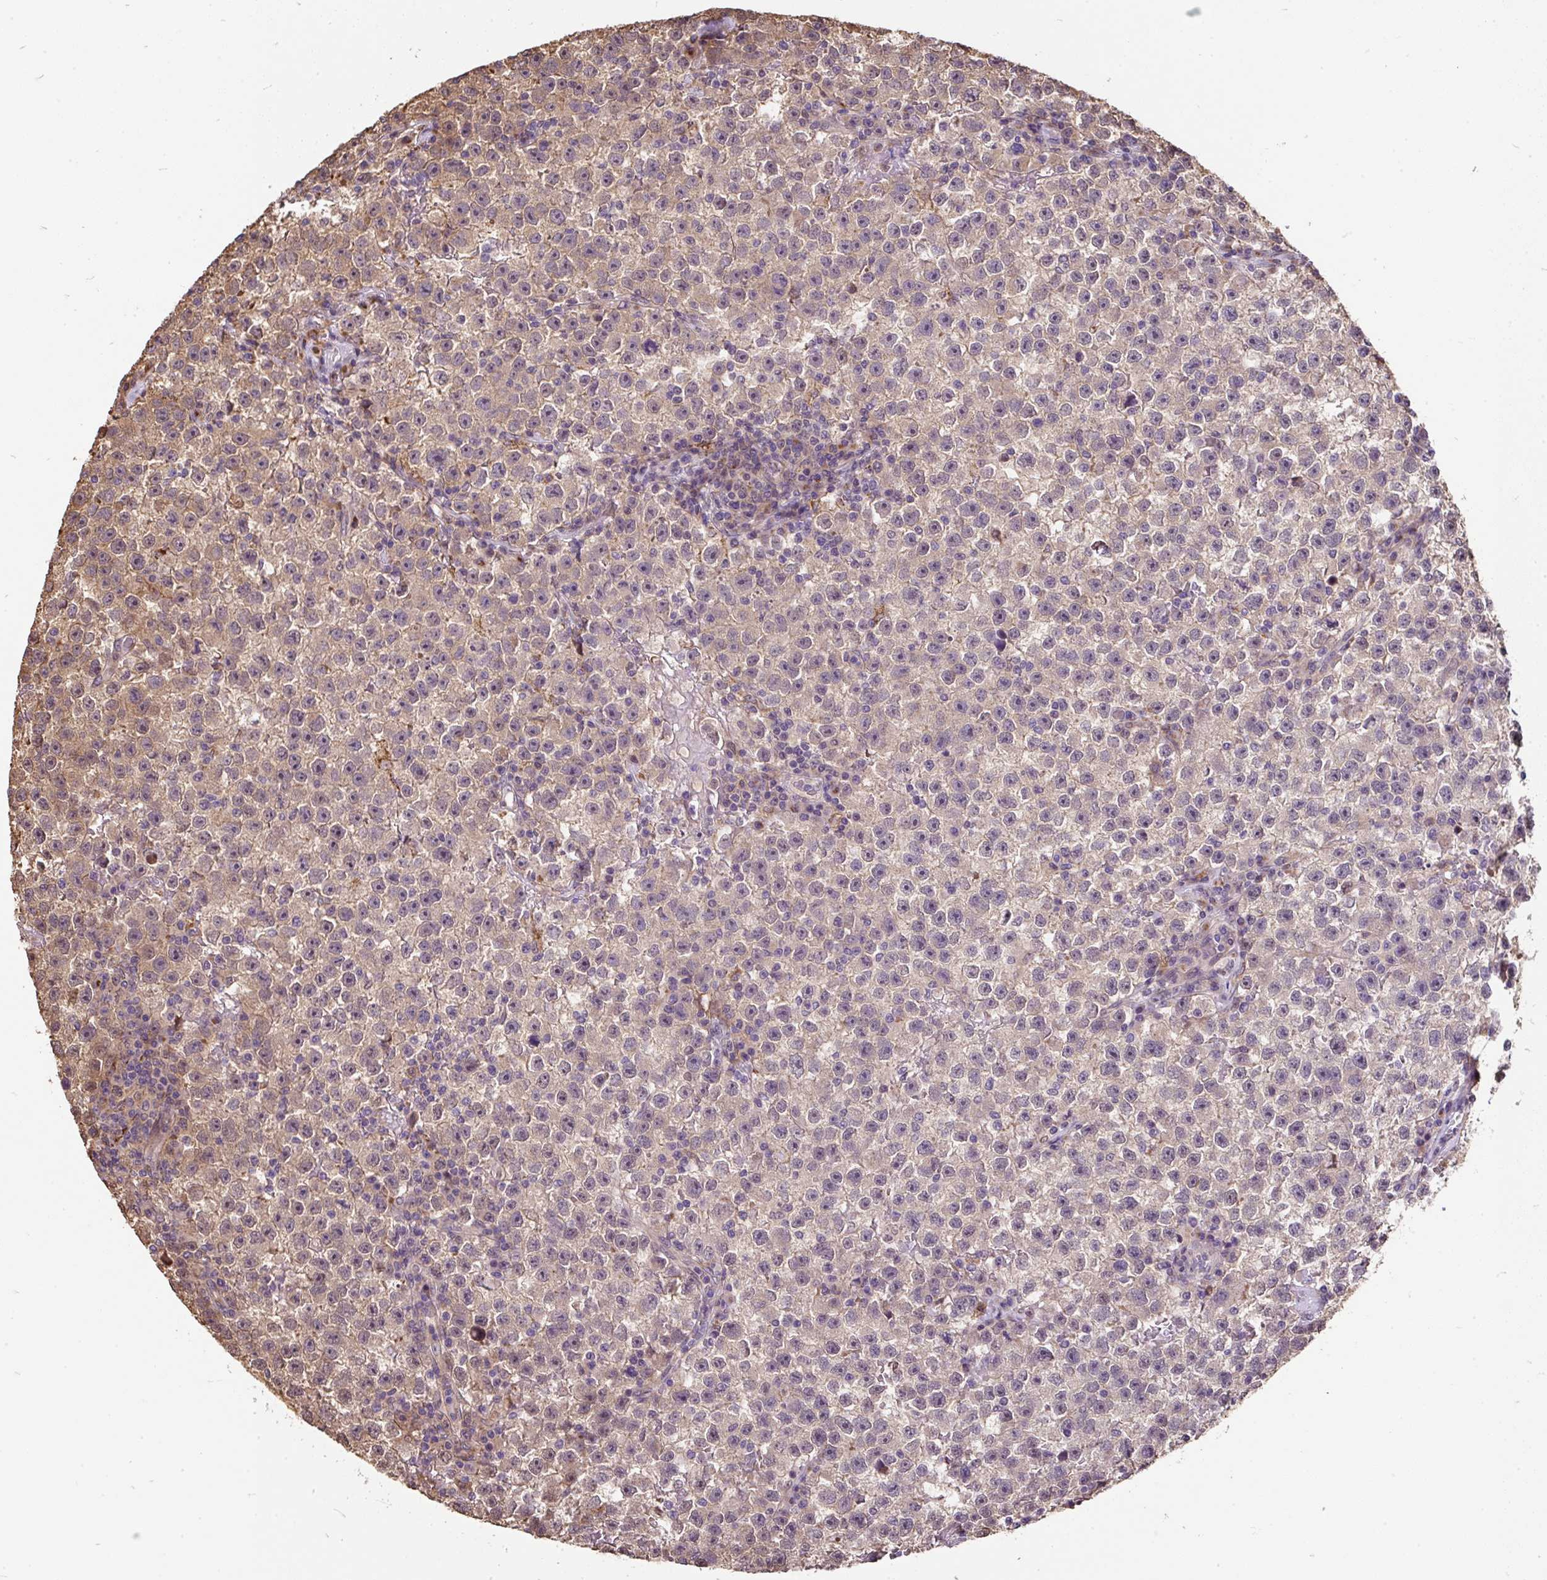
{"staining": {"intensity": "weak", "quantity": "25%-75%", "location": "cytoplasmic/membranous"}, "tissue": "testis cancer", "cell_type": "Tumor cells", "image_type": "cancer", "snomed": [{"axis": "morphology", "description": "Seminoma, NOS"}, {"axis": "topography", "description": "Testis"}], "caption": "A histopathology image showing weak cytoplasmic/membranous expression in approximately 25%-75% of tumor cells in testis cancer, as visualized by brown immunohistochemical staining.", "gene": "PUS7L", "patient": {"sex": "male", "age": 22}}